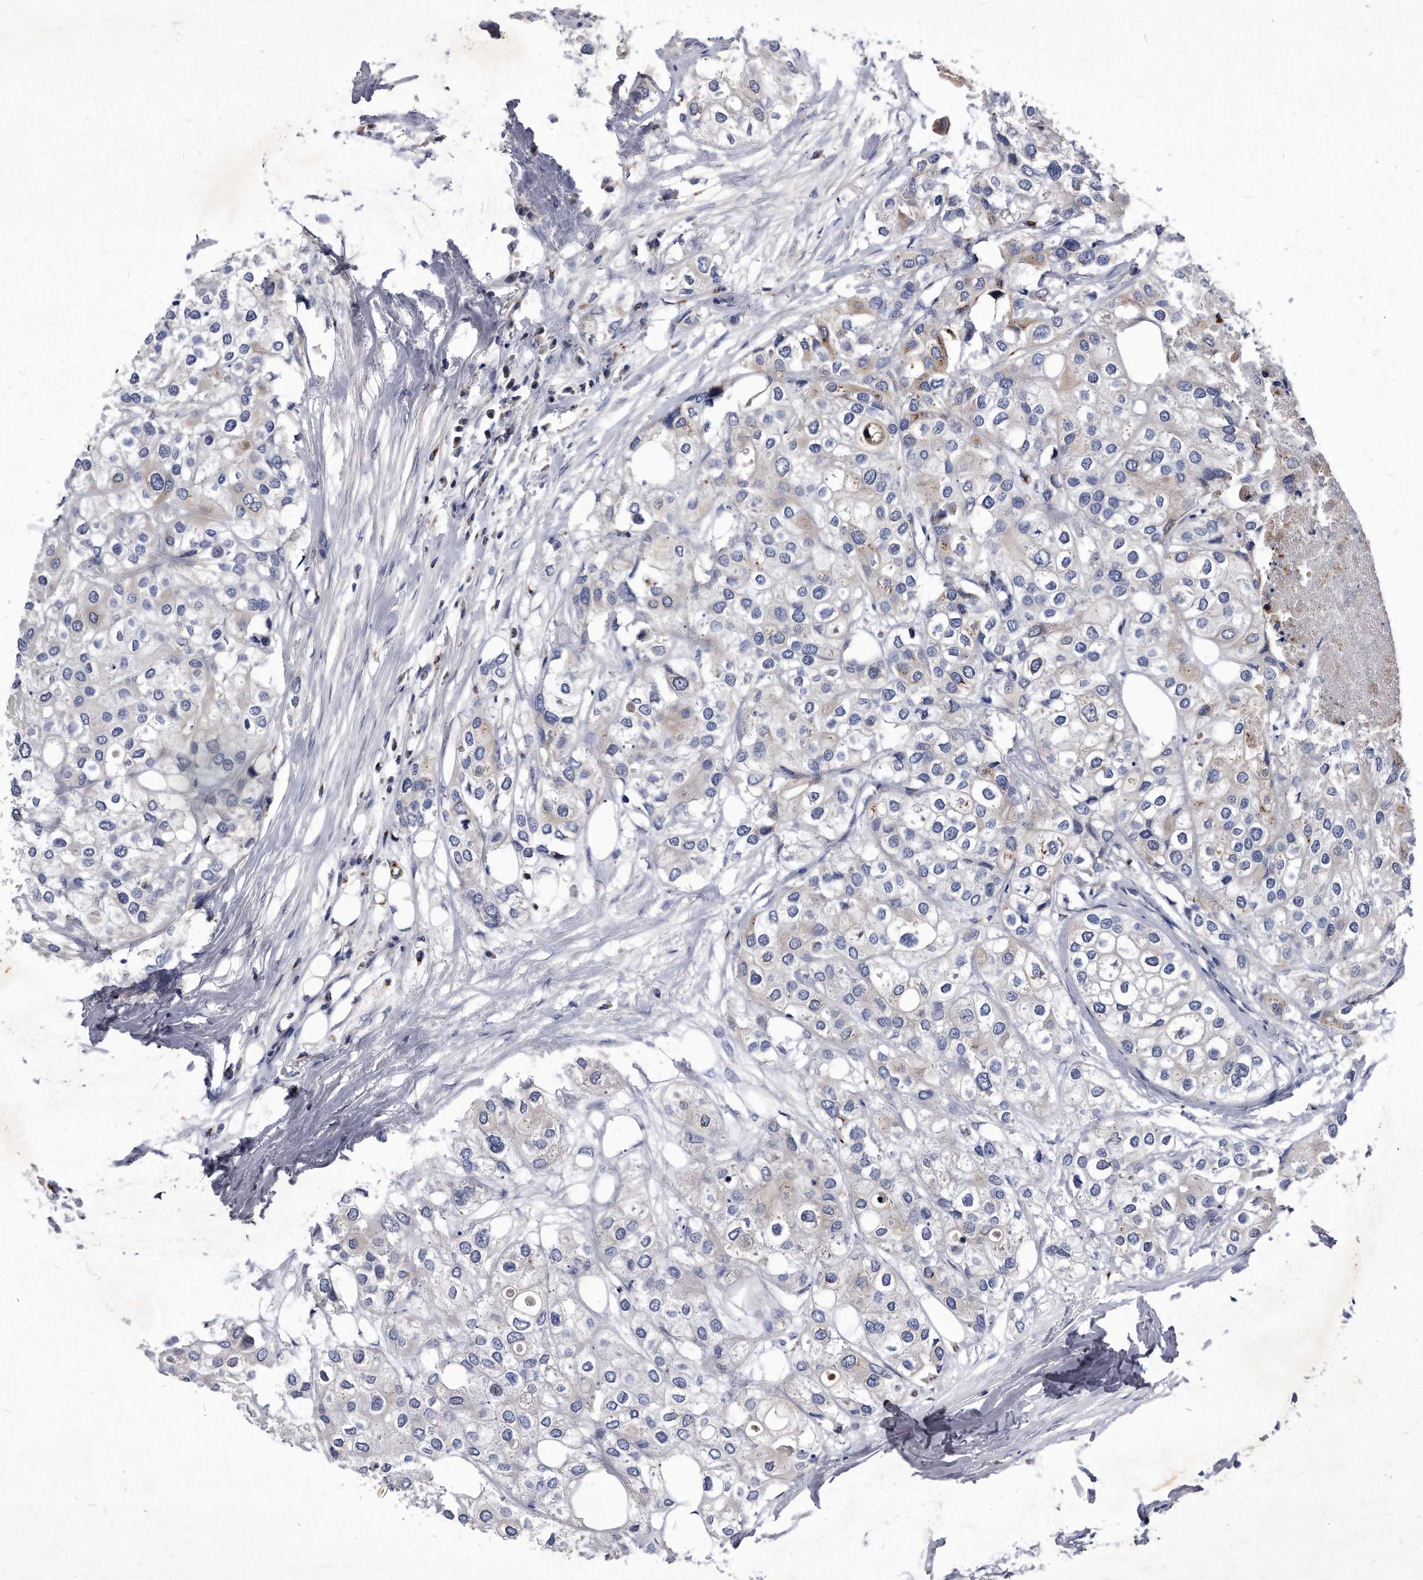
{"staining": {"intensity": "moderate", "quantity": "<25%", "location": "cytoplasmic/membranous"}, "tissue": "urothelial cancer", "cell_type": "Tumor cells", "image_type": "cancer", "snomed": [{"axis": "morphology", "description": "Urothelial carcinoma, High grade"}, {"axis": "topography", "description": "Urinary bladder"}], "caption": "A high-resolution micrograph shows immunohistochemistry staining of high-grade urothelial carcinoma, which demonstrates moderate cytoplasmic/membranous positivity in approximately <25% of tumor cells.", "gene": "MGAT4A", "patient": {"sex": "male", "age": 64}}